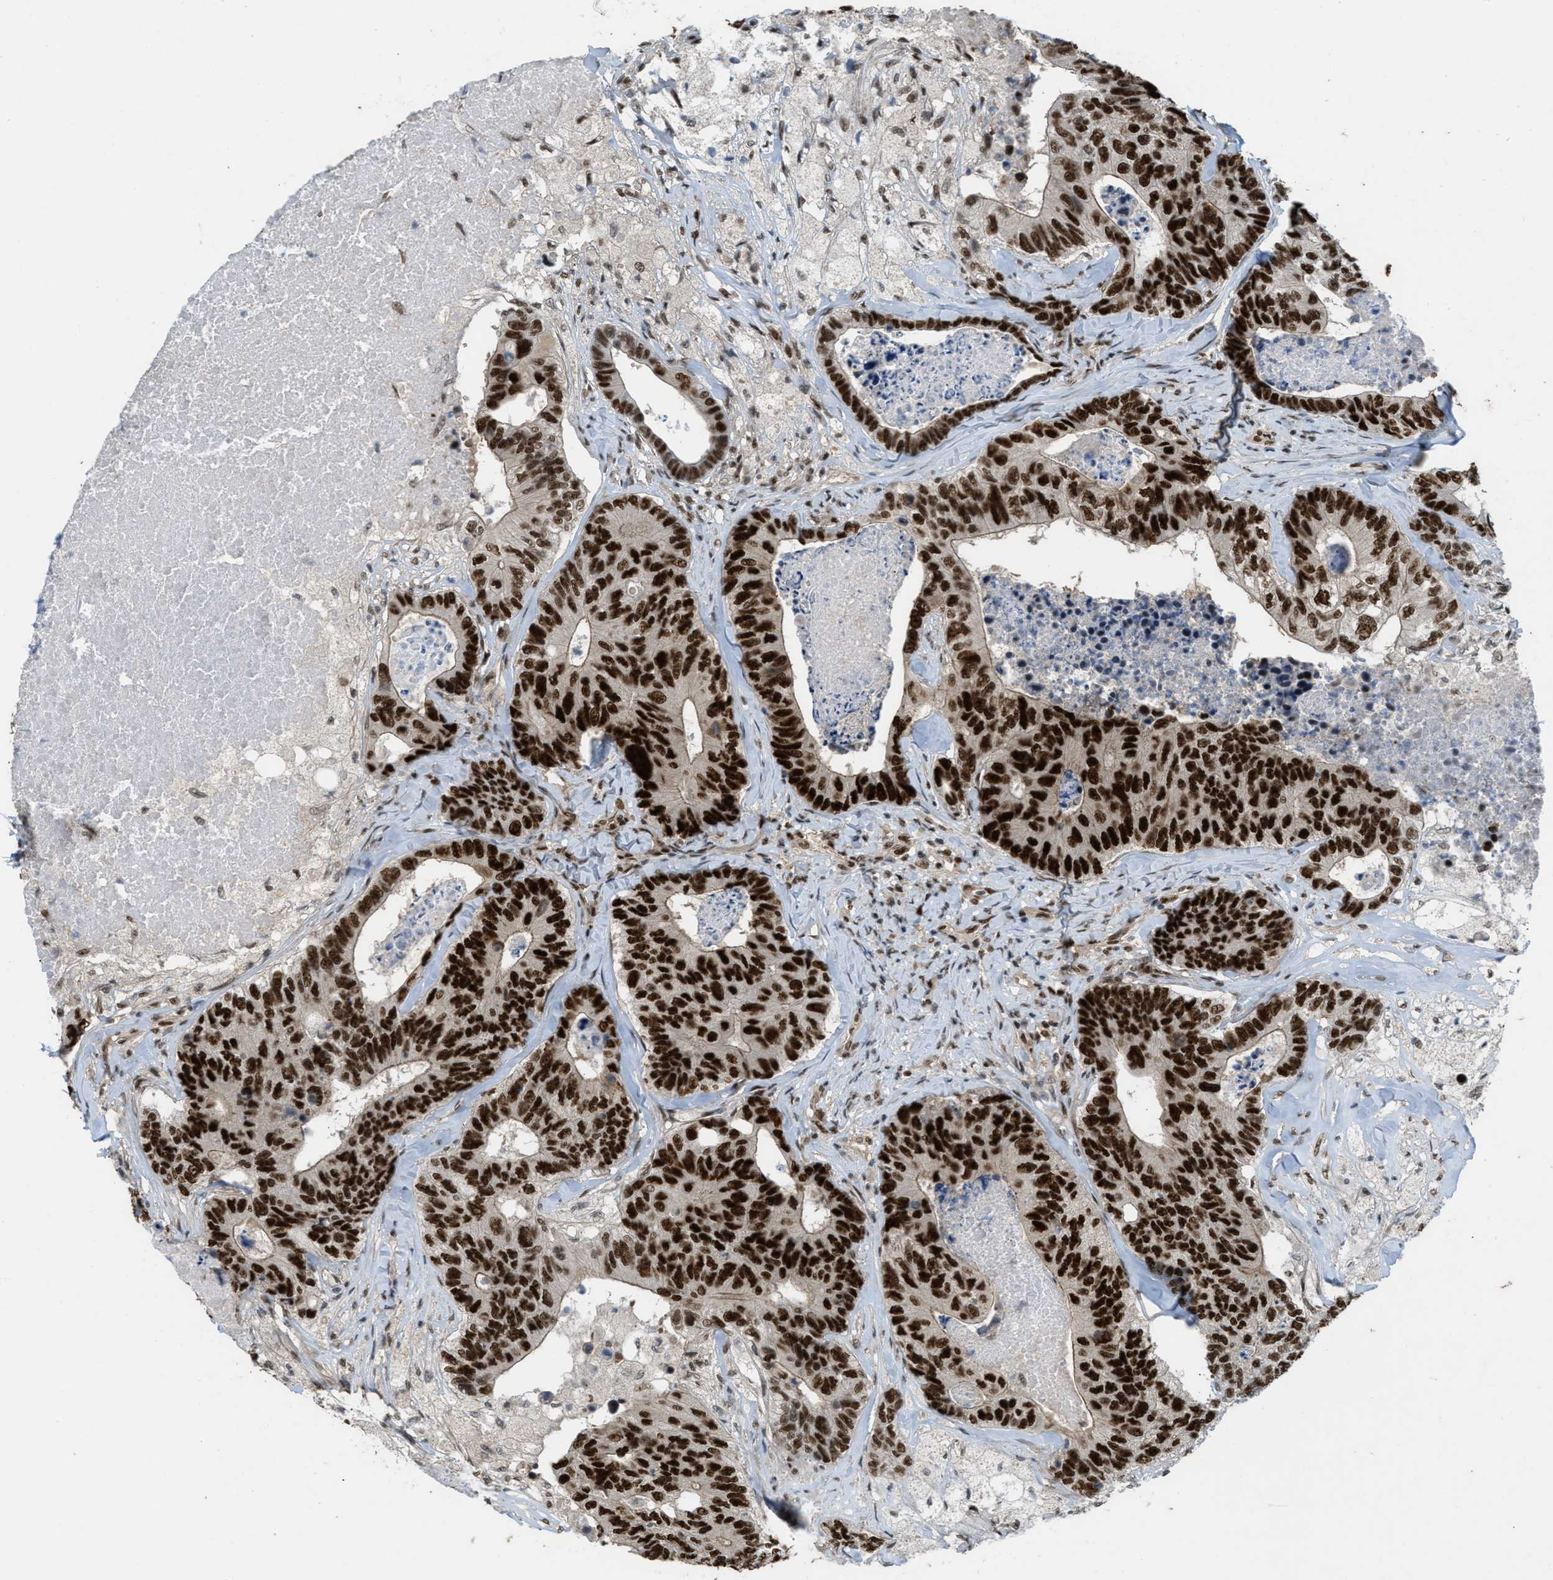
{"staining": {"intensity": "strong", "quantity": ">75%", "location": "nuclear"}, "tissue": "colorectal cancer", "cell_type": "Tumor cells", "image_type": "cancer", "snomed": [{"axis": "morphology", "description": "Adenocarcinoma, NOS"}, {"axis": "topography", "description": "Colon"}], "caption": "Human colorectal adenocarcinoma stained with a protein marker displays strong staining in tumor cells.", "gene": "CDT1", "patient": {"sex": "female", "age": 67}}